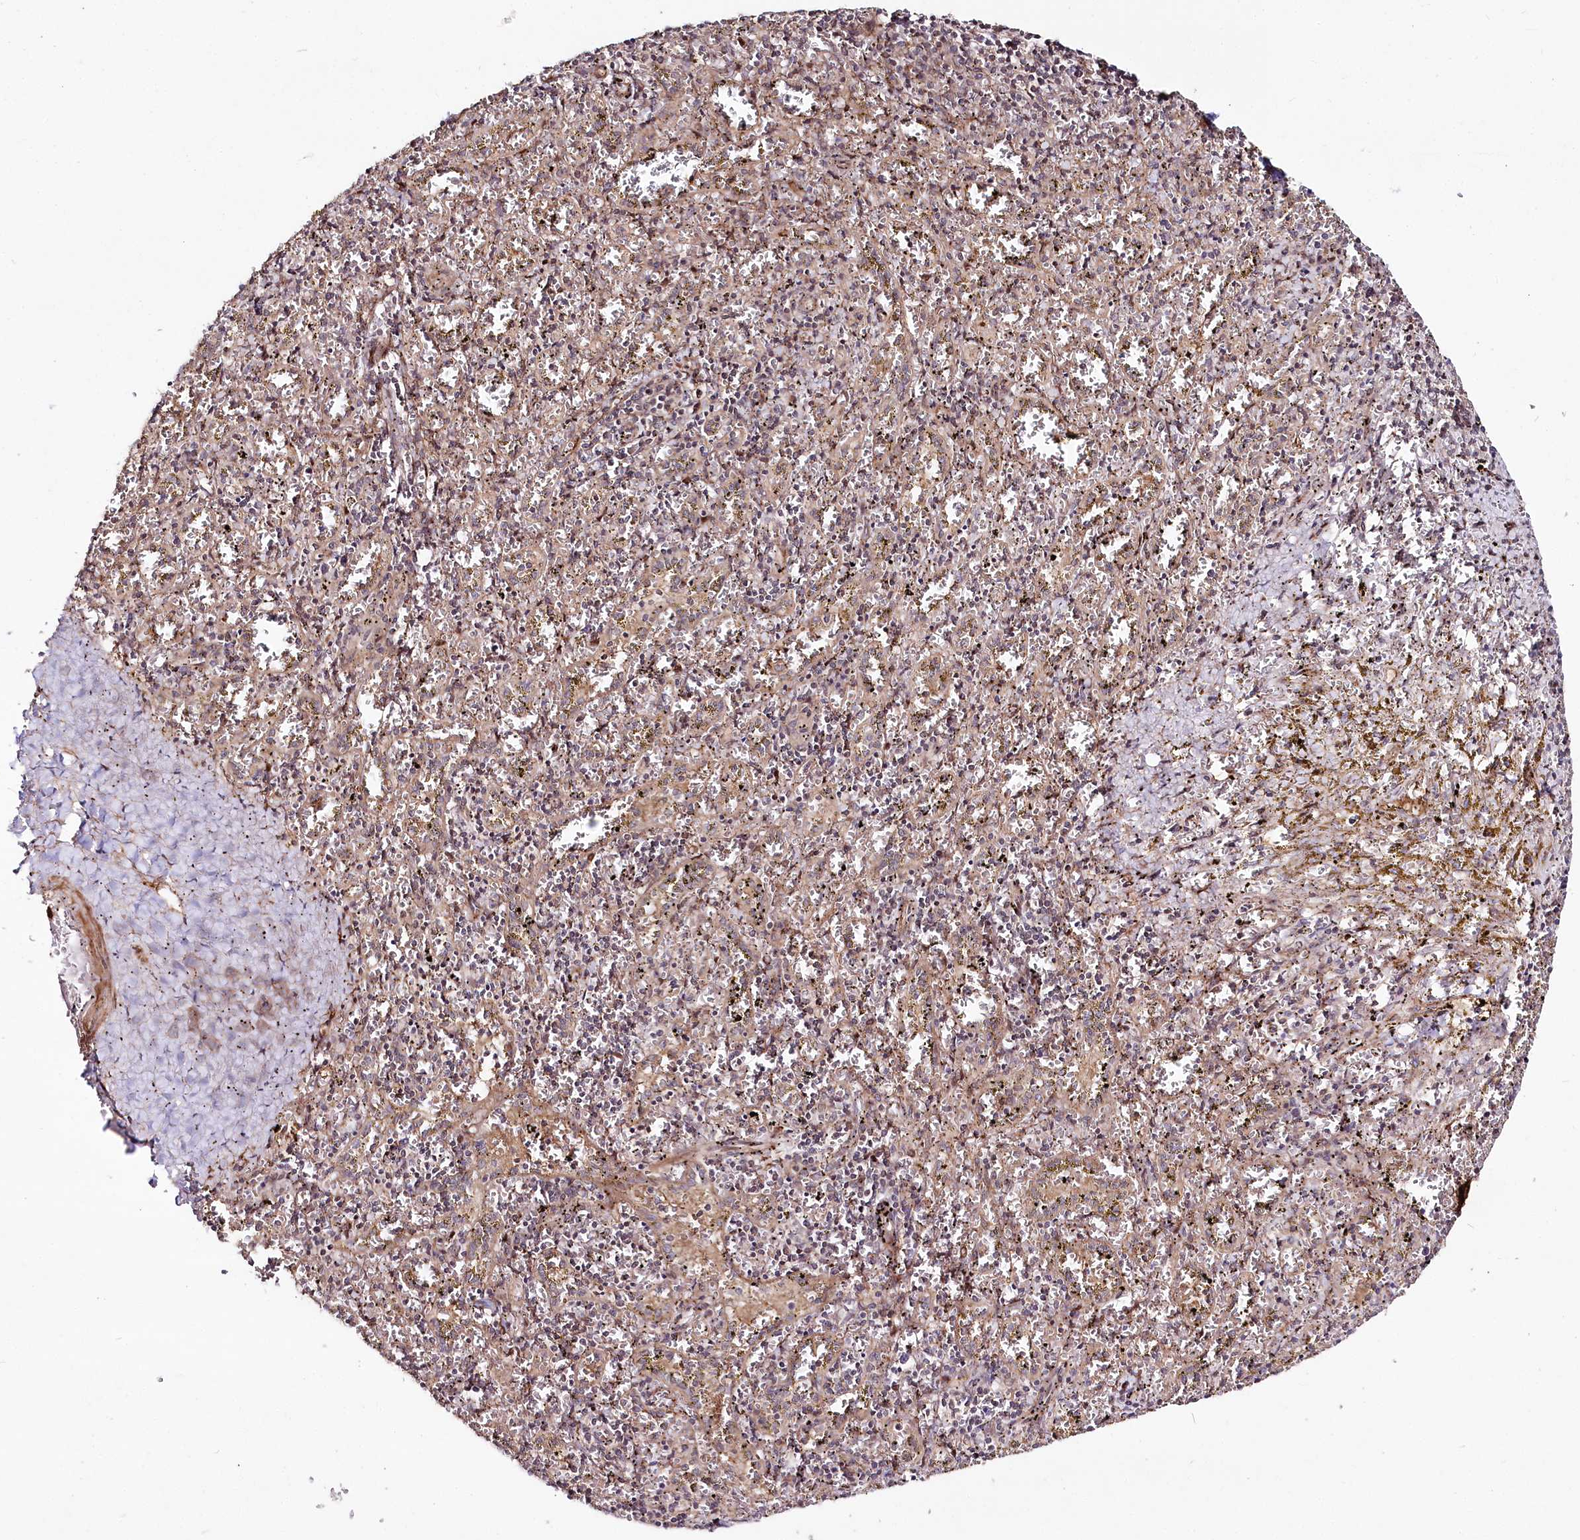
{"staining": {"intensity": "weak", "quantity": "25%-75%", "location": "cytoplasmic/membranous"}, "tissue": "spleen", "cell_type": "Cells in red pulp", "image_type": "normal", "snomed": [{"axis": "morphology", "description": "Normal tissue, NOS"}, {"axis": "topography", "description": "Spleen"}], "caption": "Protein expression analysis of unremarkable human spleen reveals weak cytoplasmic/membranous positivity in about 25%-75% of cells in red pulp. (Stains: DAB (3,3'-diaminobenzidine) in brown, nuclei in blue, Microscopy: brightfield microscopy at high magnification).", "gene": "PHLDB1", "patient": {"sex": "male", "age": 11}}